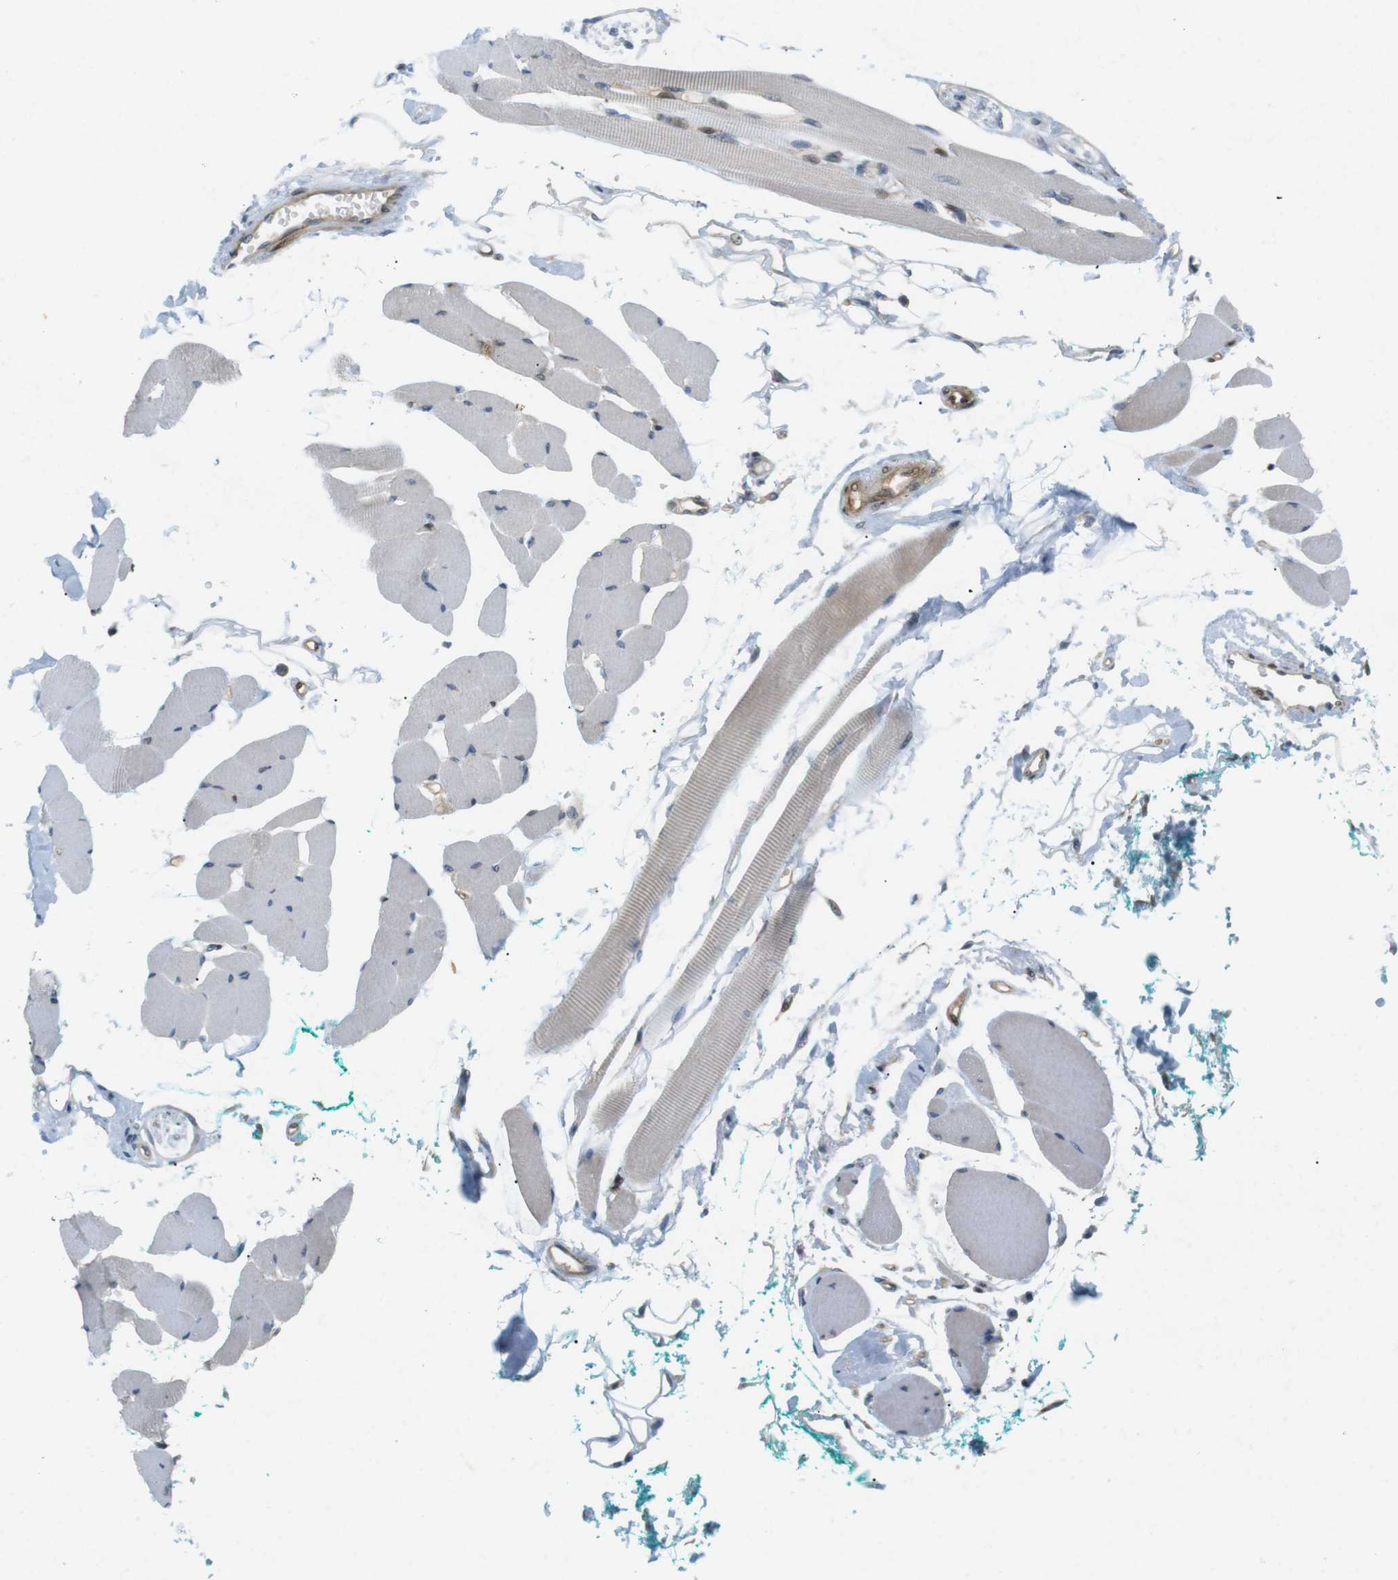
{"staining": {"intensity": "weak", "quantity": "25%-75%", "location": "cytoplasmic/membranous"}, "tissue": "skeletal muscle", "cell_type": "Myocytes", "image_type": "normal", "snomed": [{"axis": "morphology", "description": "Normal tissue, NOS"}, {"axis": "topography", "description": "Skeletal muscle"}, {"axis": "topography", "description": "Oral tissue"}, {"axis": "topography", "description": "Peripheral nerve tissue"}], "caption": "Immunohistochemical staining of benign skeletal muscle displays weak cytoplasmic/membranous protein positivity in approximately 25%-75% of myocytes. (IHC, brightfield microscopy, high magnification).", "gene": "PPP1R14A", "patient": {"sex": "female", "age": 84}}